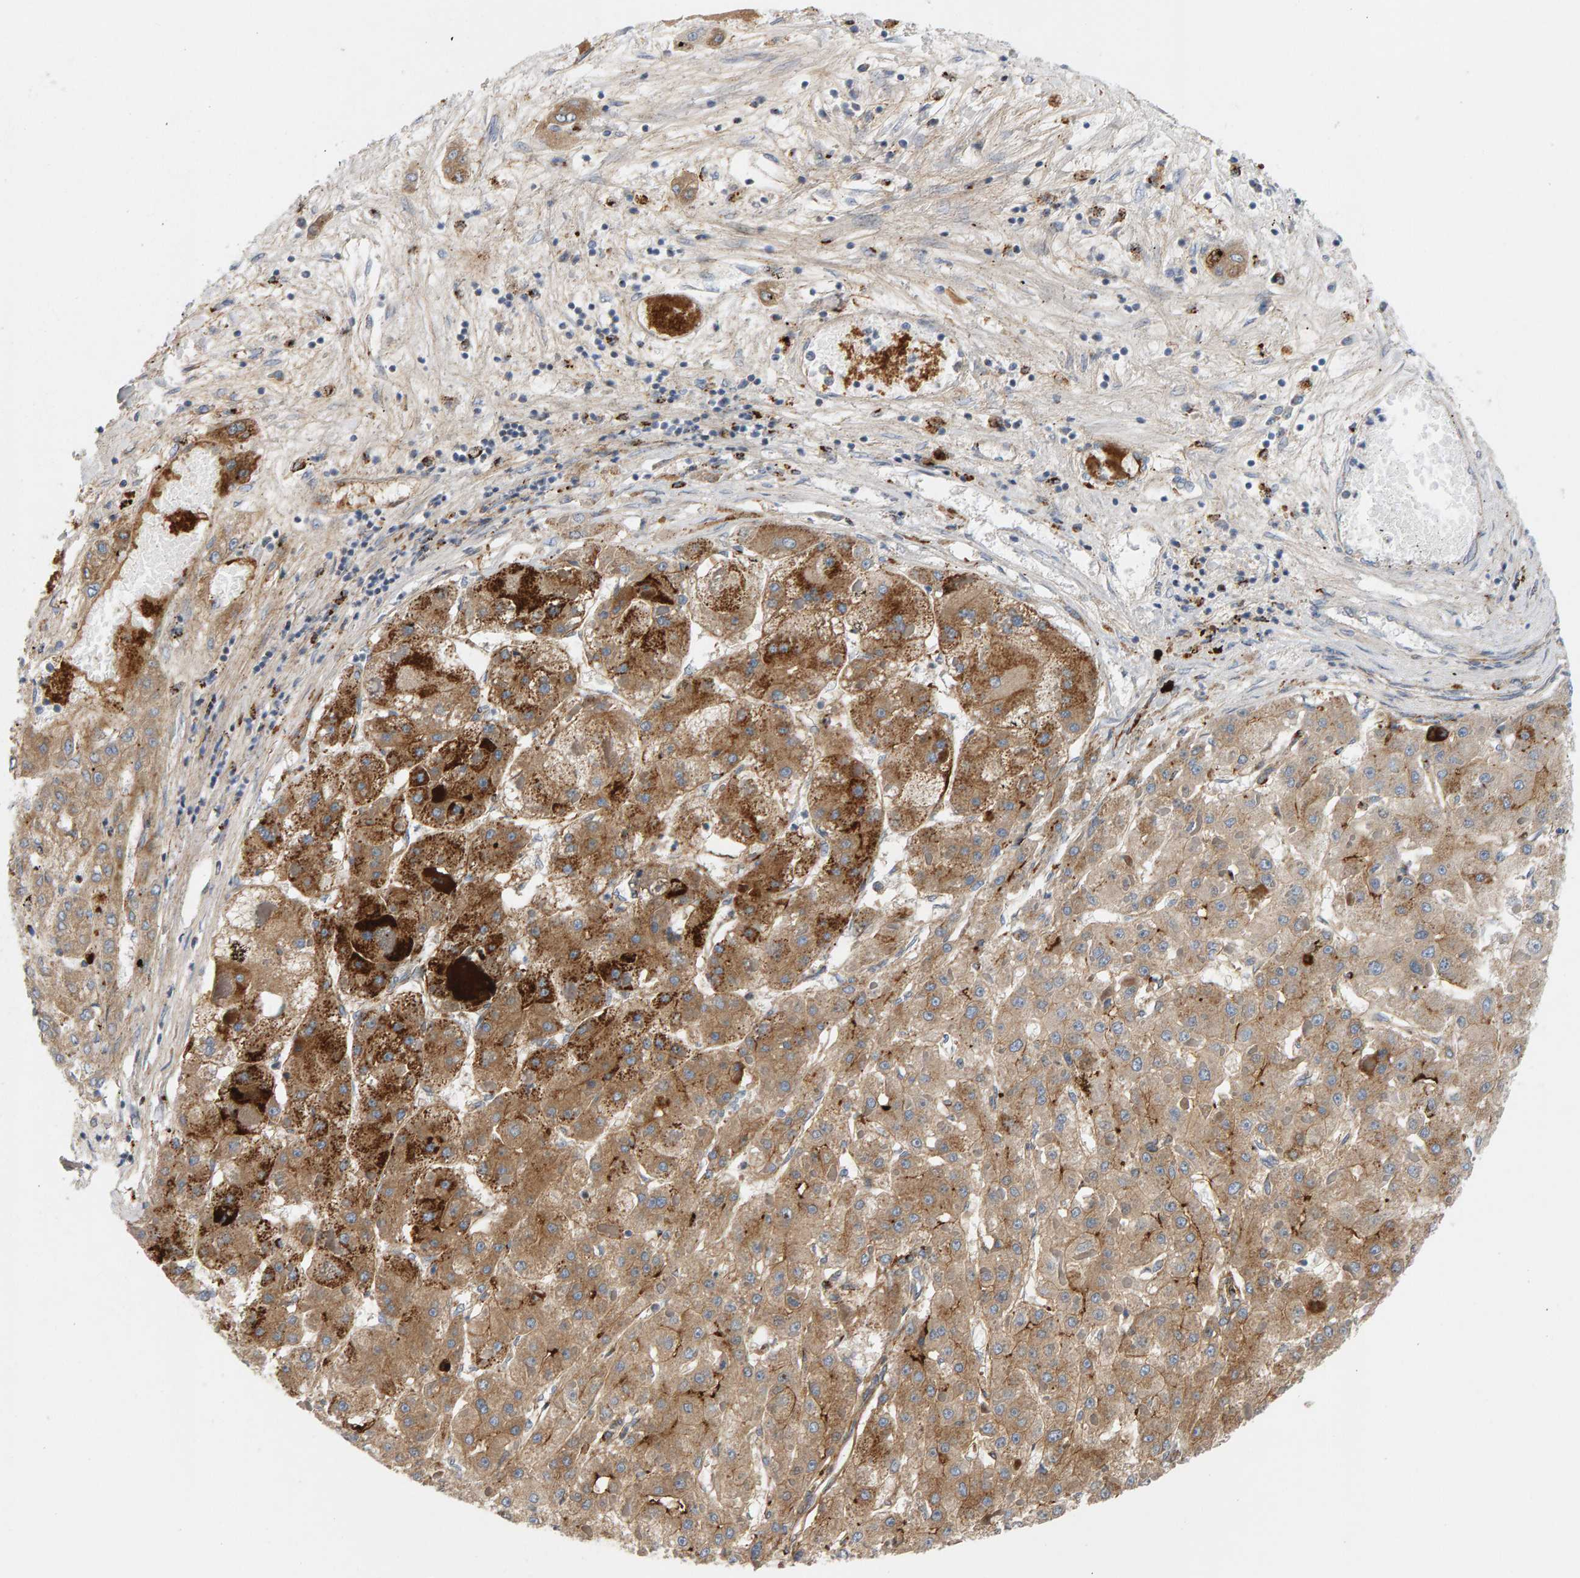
{"staining": {"intensity": "strong", "quantity": ">75%", "location": "cytoplasmic/membranous"}, "tissue": "liver cancer", "cell_type": "Tumor cells", "image_type": "cancer", "snomed": [{"axis": "morphology", "description": "Carcinoma, Hepatocellular, NOS"}, {"axis": "topography", "description": "Liver"}], "caption": "Liver cancer (hepatocellular carcinoma) was stained to show a protein in brown. There is high levels of strong cytoplasmic/membranous expression in approximately >75% of tumor cells.", "gene": "GGTA1", "patient": {"sex": "female", "age": 73}}